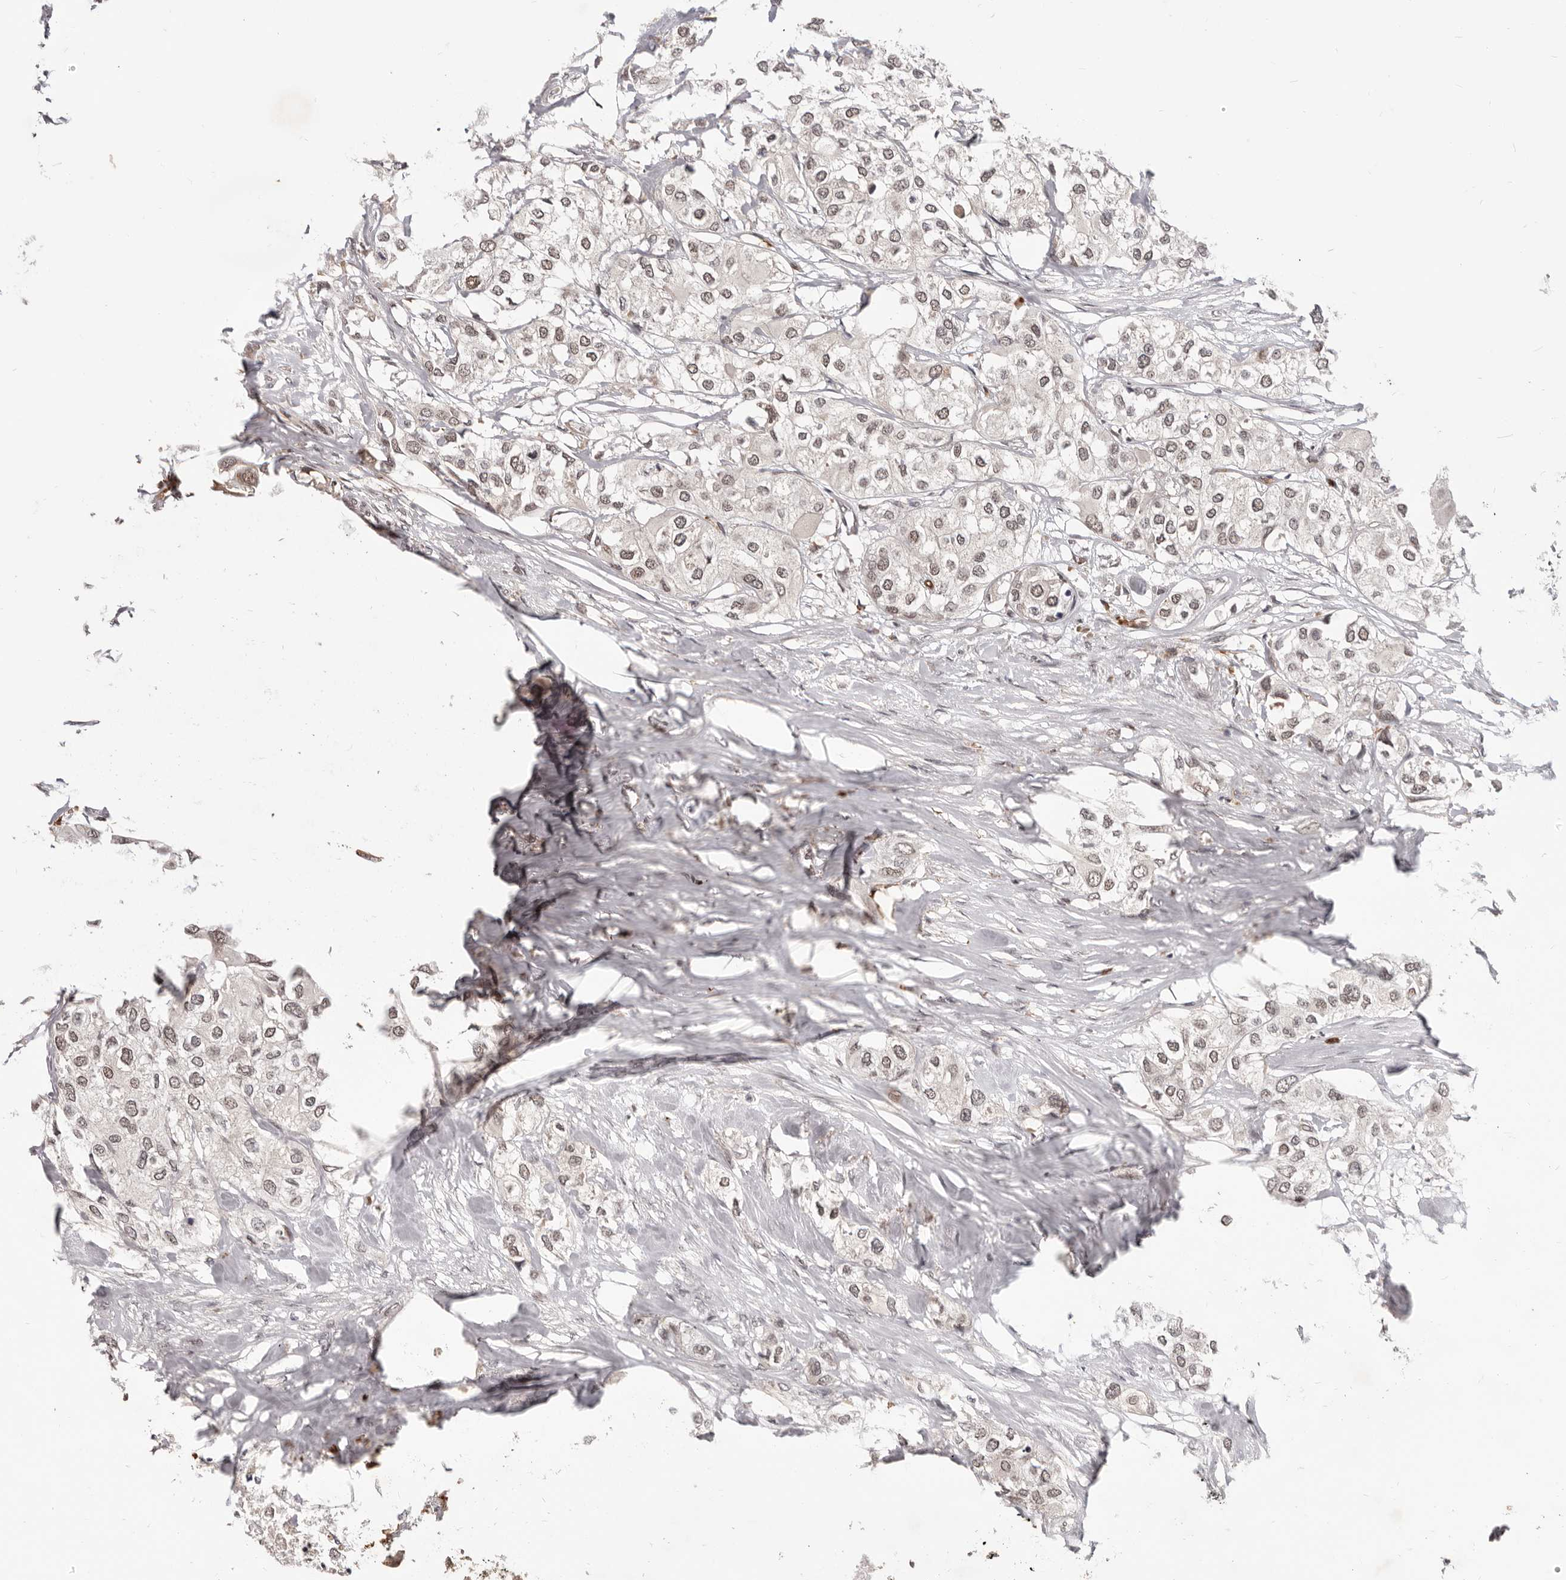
{"staining": {"intensity": "weak", "quantity": "25%-75%", "location": "nuclear"}, "tissue": "urothelial cancer", "cell_type": "Tumor cells", "image_type": "cancer", "snomed": [{"axis": "morphology", "description": "Urothelial carcinoma, High grade"}, {"axis": "topography", "description": "Urinary bladder"}], "caption": "Immunohistochemistry (IHC) of urothelial cancer reveals low levels of weak nuclear staining in about 25%-75% of tumor cells.", "gene": "NCOA3", "patient": {"sex": "male", "age": 64}}